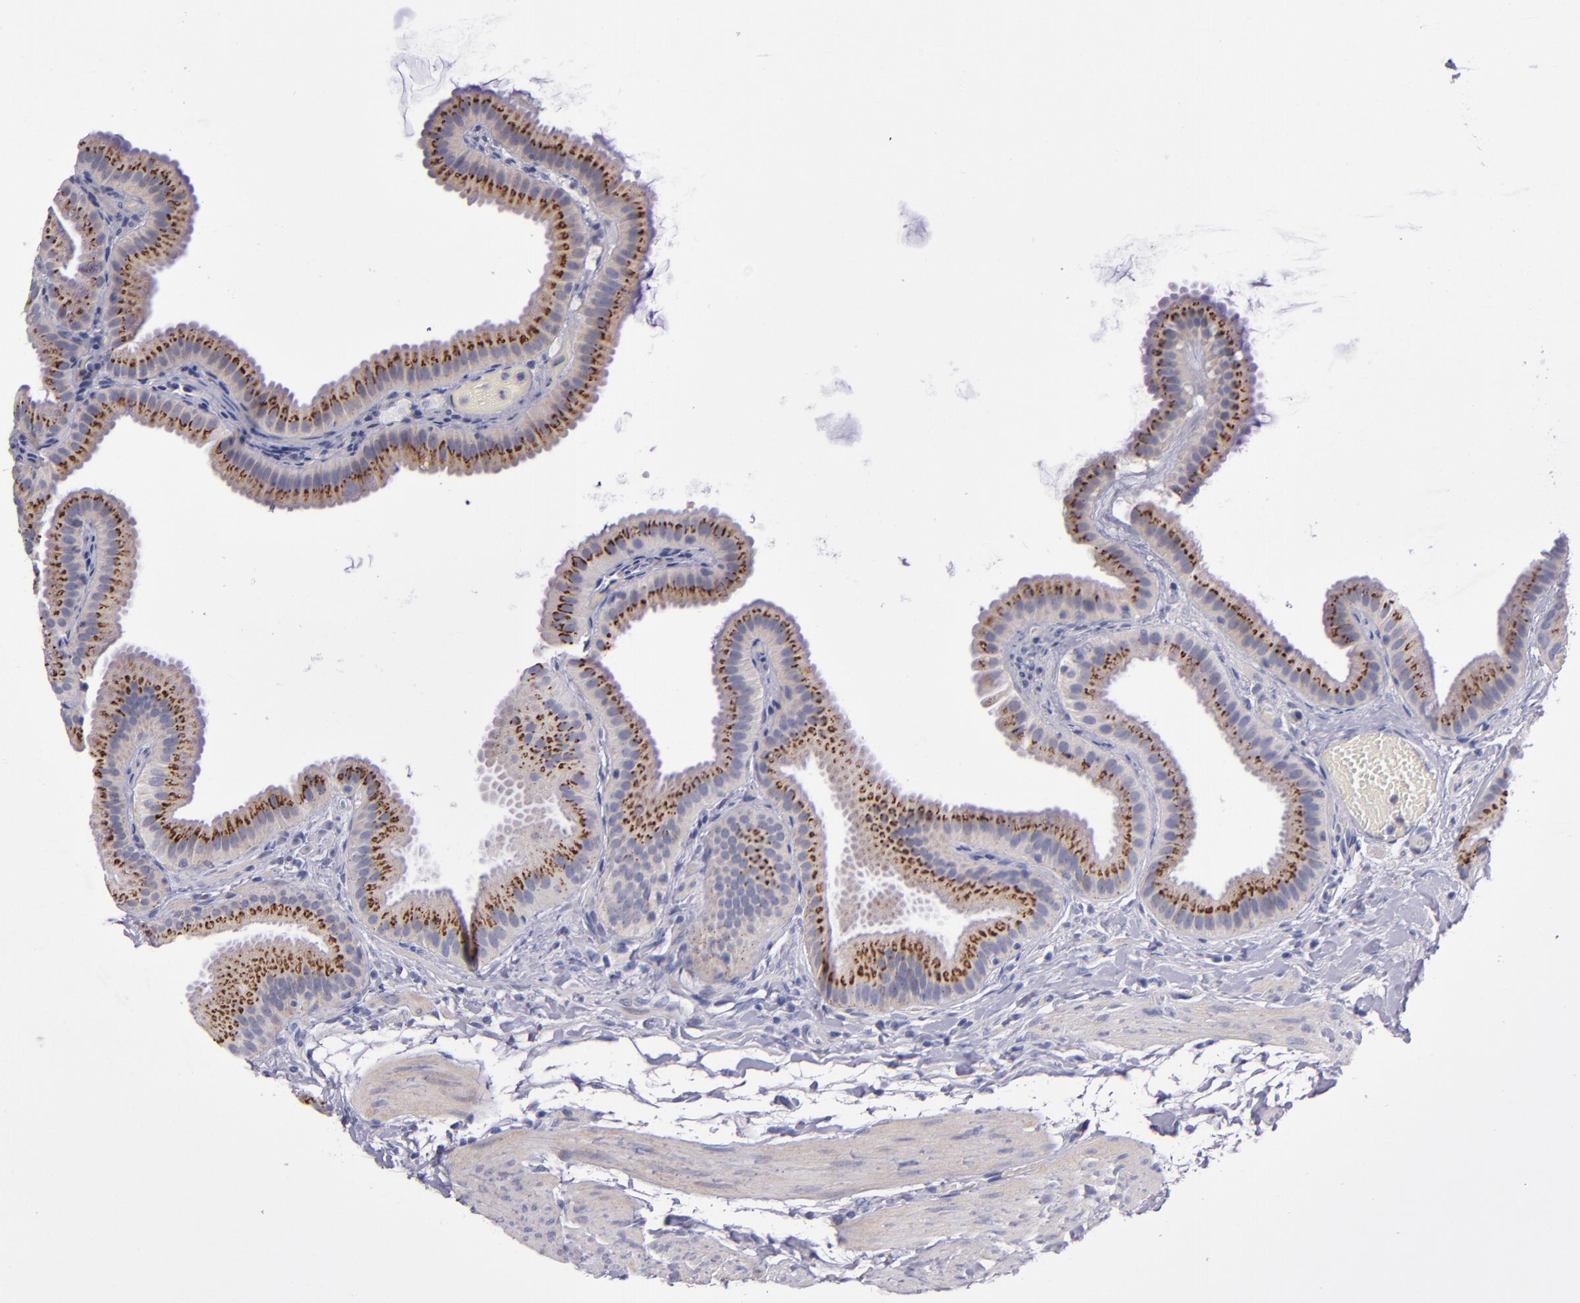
{"staining": {"intensity": "strong", "quantity": ">75%", "location": "cytoplasmic/membranous"}, "tissue": "gallbladder", "cell_type": "Glandular cells", "image_type": "normal", "snomed": [{"axis": "morphology", "description": "Normal tissue, NOS"}, {"axis": "topography", "description": "Gallbladder"}], "caption": "Immunohistochemistry histopathology image of normal human gallbladder stained for a protein (brown), which shows high levels of strong cytoplasmic/membranous positivity in approximately >75% of glandular cells.", "gene": "RAB41", "patient": {"sex": "female", "age": 63}}